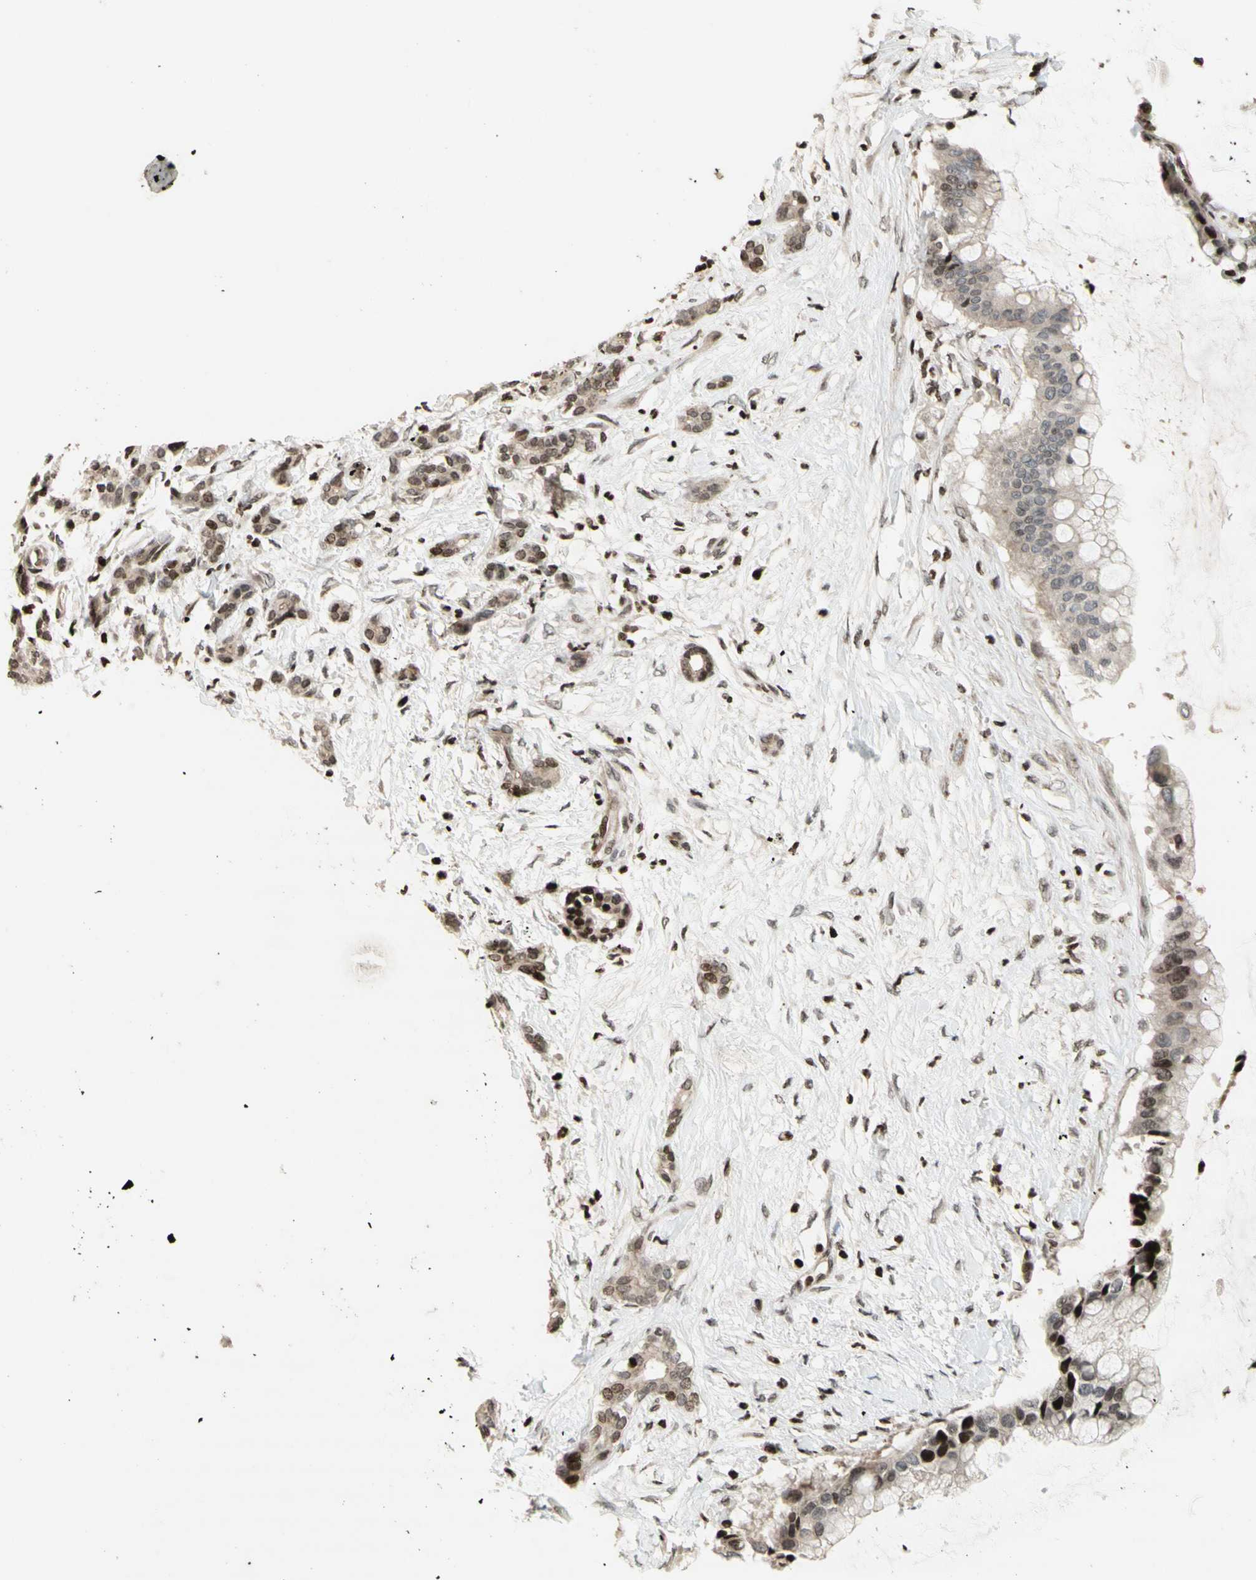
{"staining": {"intensity": "strong", "quantity": "<25%", "location": "cytoplasmic/membranous,nuclear"}, "tissue": "pancreatic cancer", "cell_type": "Tumor cells", "image_type": "cancer", "snomed": [{"axis": "morphology", "description": "Adenocarcinoma, NOS"}, {"axis": "topography", "description": "Pancreas"}], "caption": "A medium amount of strong cytoplasmic/membranous and nuclear staining is identified in approximately <25% of tumor cells in adenocarcinoma (pancreatic) tissue. The staining was performed using DAB to visualize the protein expression in brown, while the nuclei were stained in blue with hematoxylin (Magnification: 20x).", "gene": "POLA1", "patient": {"sex": "male", "age": 41}}